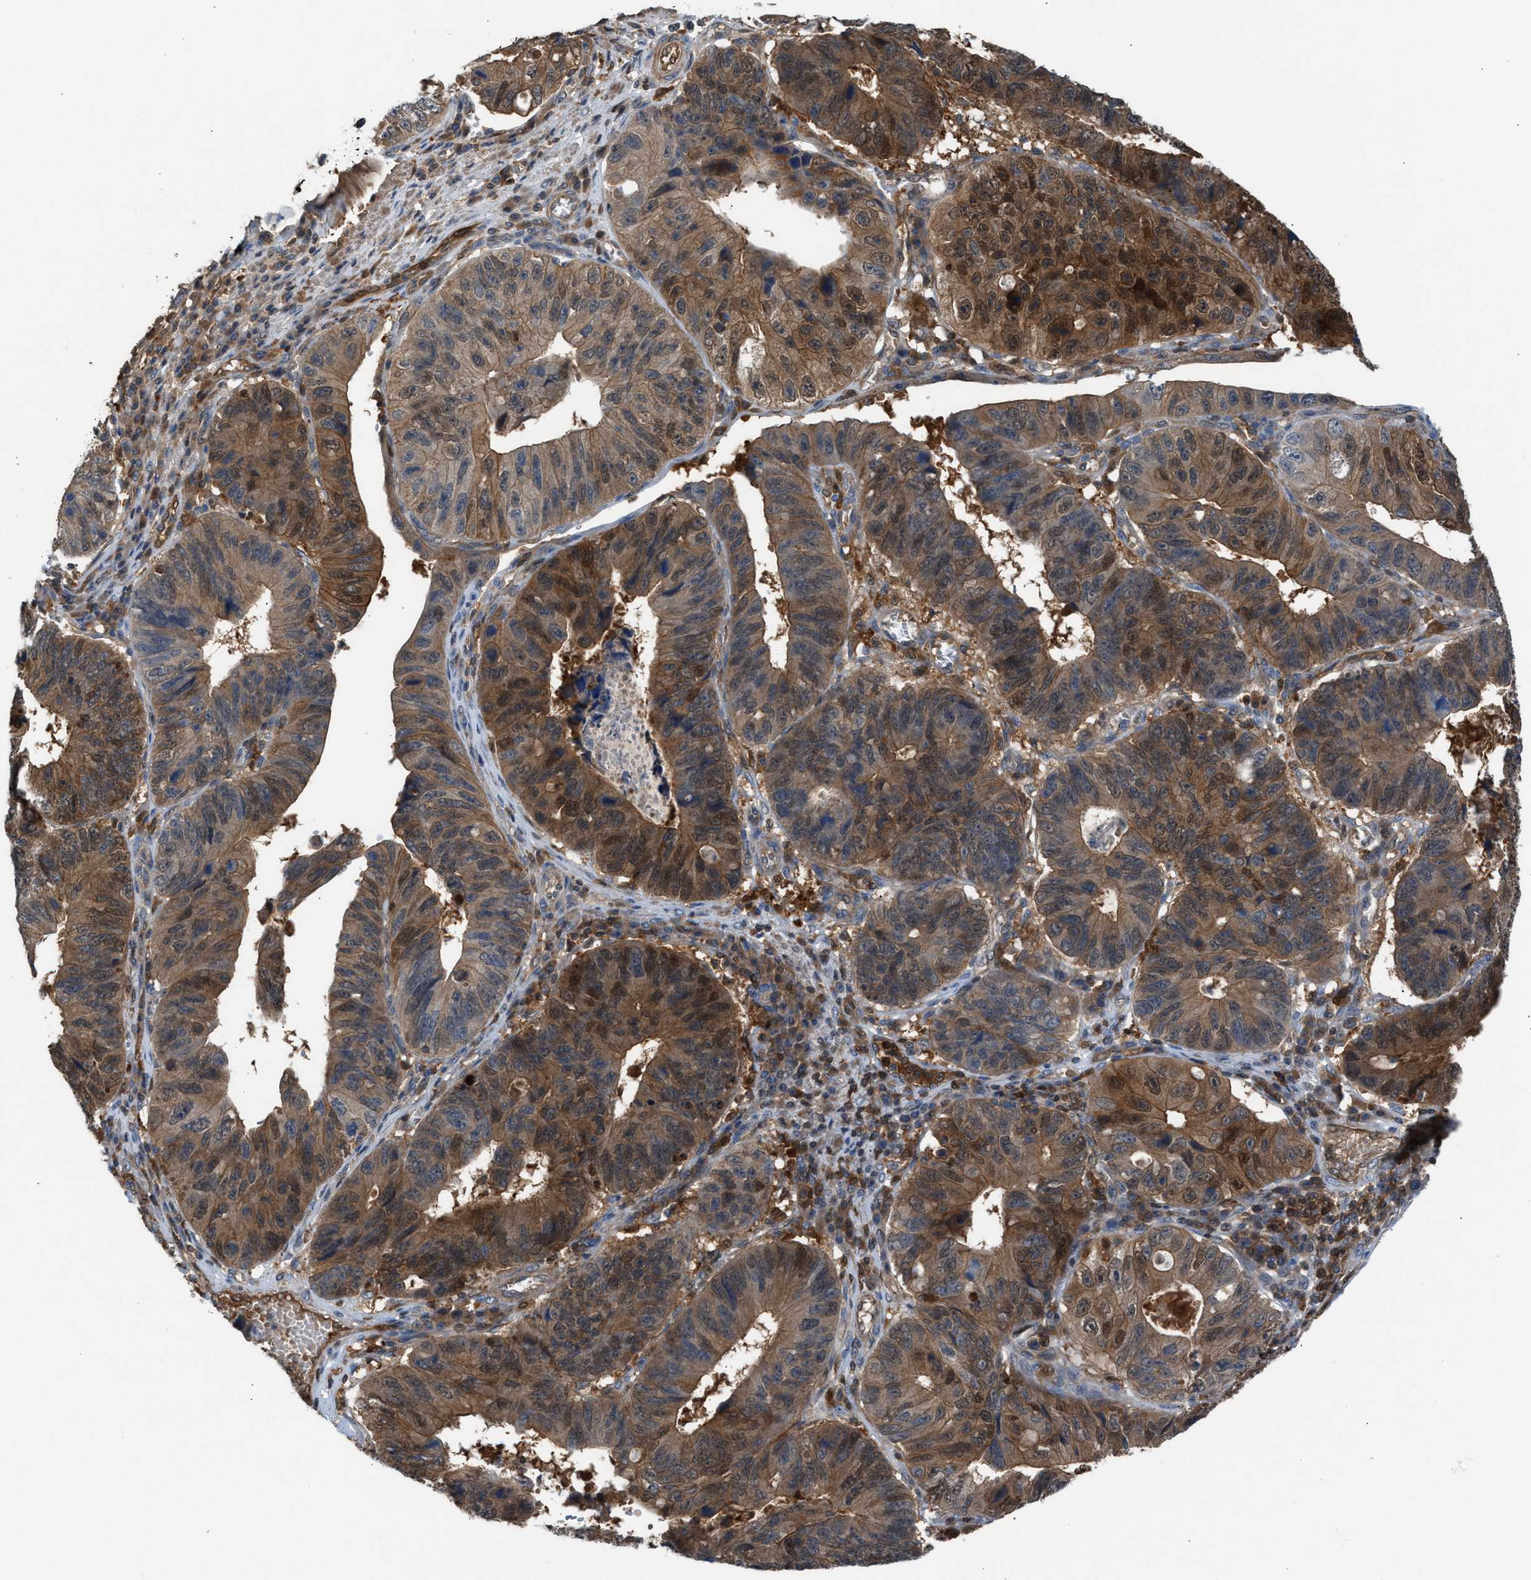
{"staining": {"intensity": "moderate", "quantity": ">75%", "location": "cytoplasmic/membranous"}, "tissue": "stomach cancer", "cell_type": "Tumor cells", "image_type": "cancer", "snomed": [{"axis": "morphology", "description": "Adenocarcinoma, NOS"}, {"axis": "topography", "description": "Stomach"}], "caption": "Protein expression analysis of stomach cancer (adenocarcinoma) exhibits moderate cytoplasmic/membranous staining in approximately >75% of tumor cells.", "gene": "TPK1", "patient": {"sex": "male", "age": 59}}